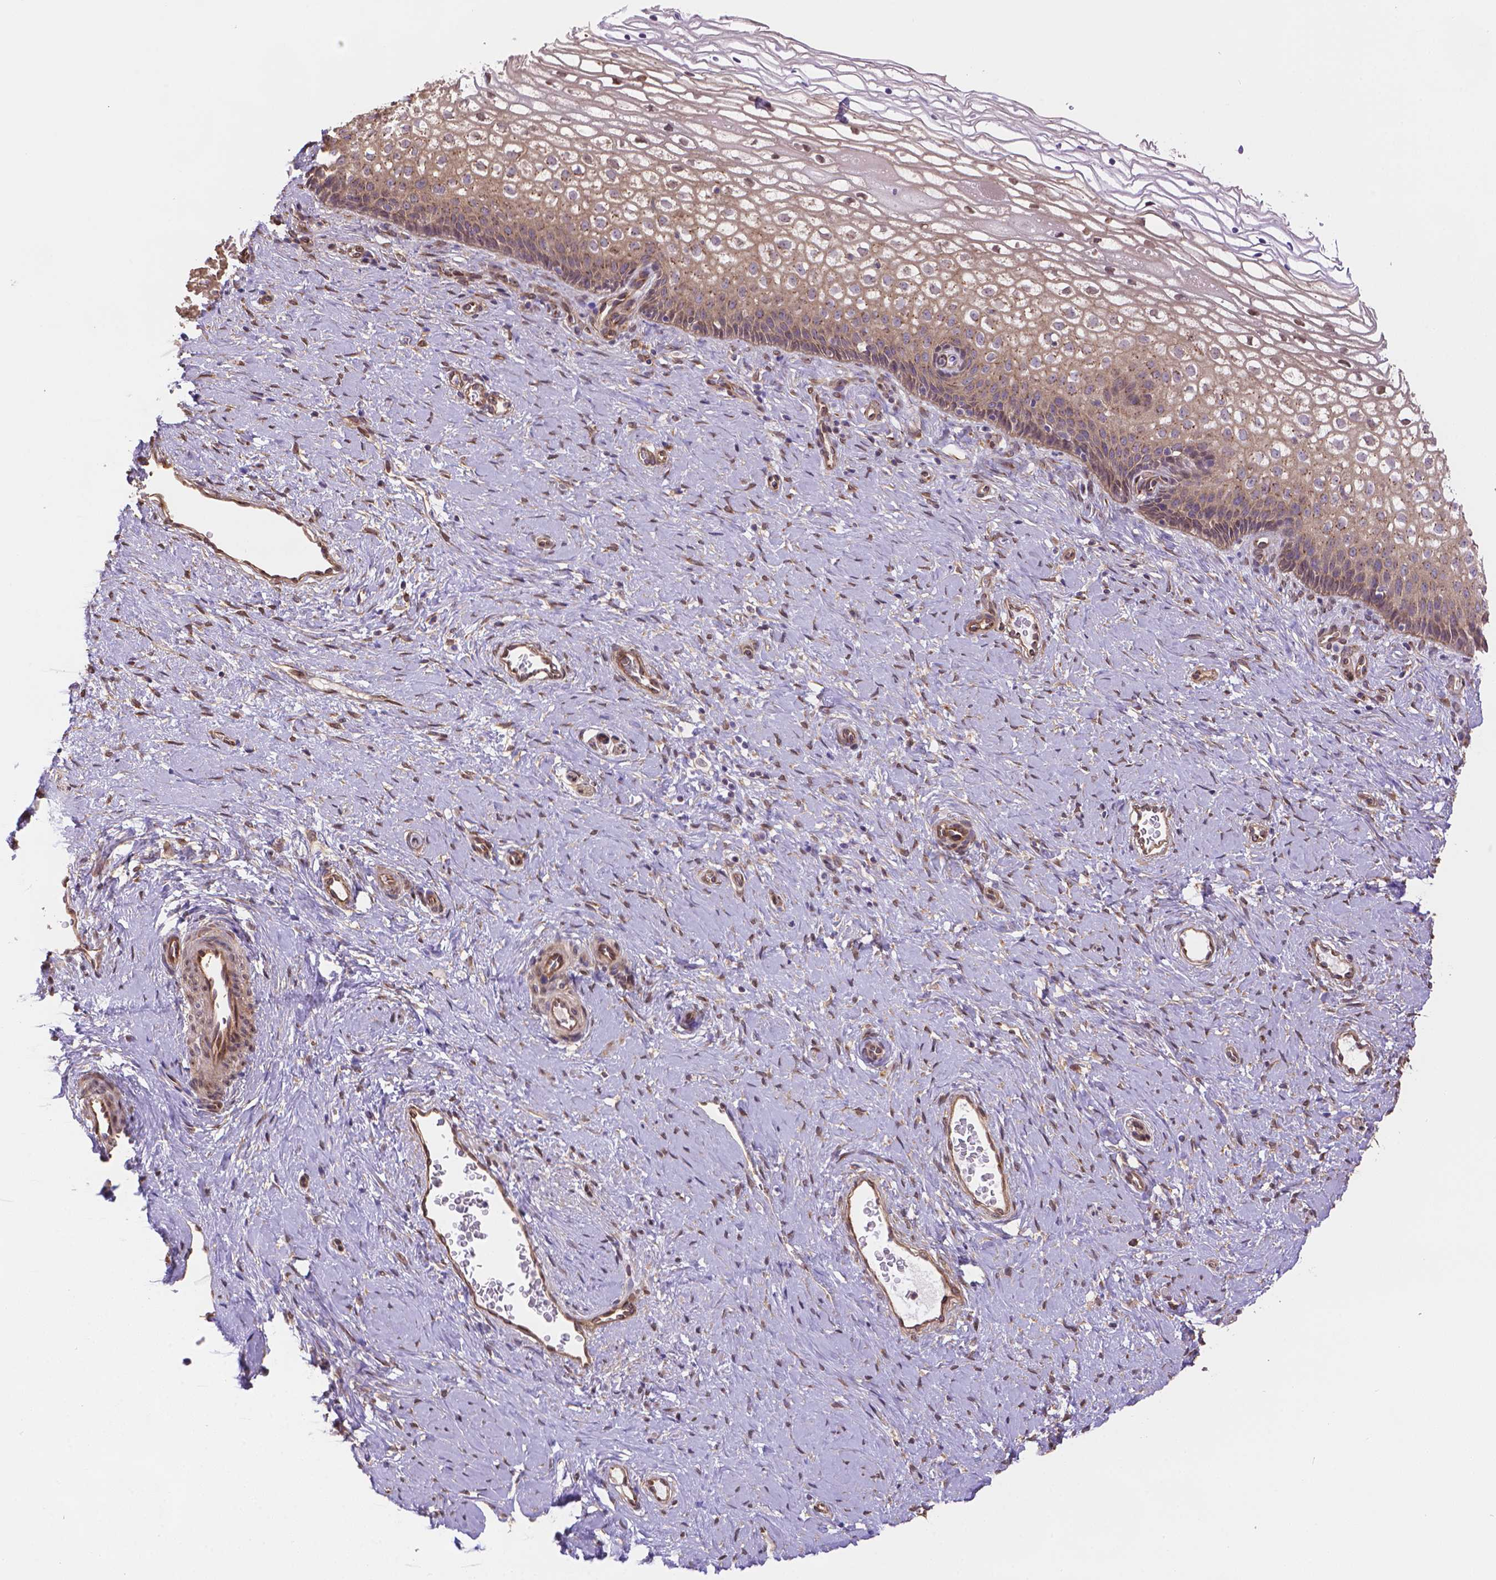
{"staining": {"intensity": "weak", "quantity": ">75%", "location": "cytoplasmic/membranous"}, "tissue": "cervix", "cell_type": "Glandular cells", "image_type": "normal", "snomed": [{"axis": "morphology", "description": "Normal tissue, NOS"}, {"axis": "topography", "description": "Cervix"}], "caption": "Normal cervix displays weak cytoplasmic/membranous positivity in about >75% of glandular cells.", "gene": "YAP1", "patient": {"sex": "female", "age": 34}}